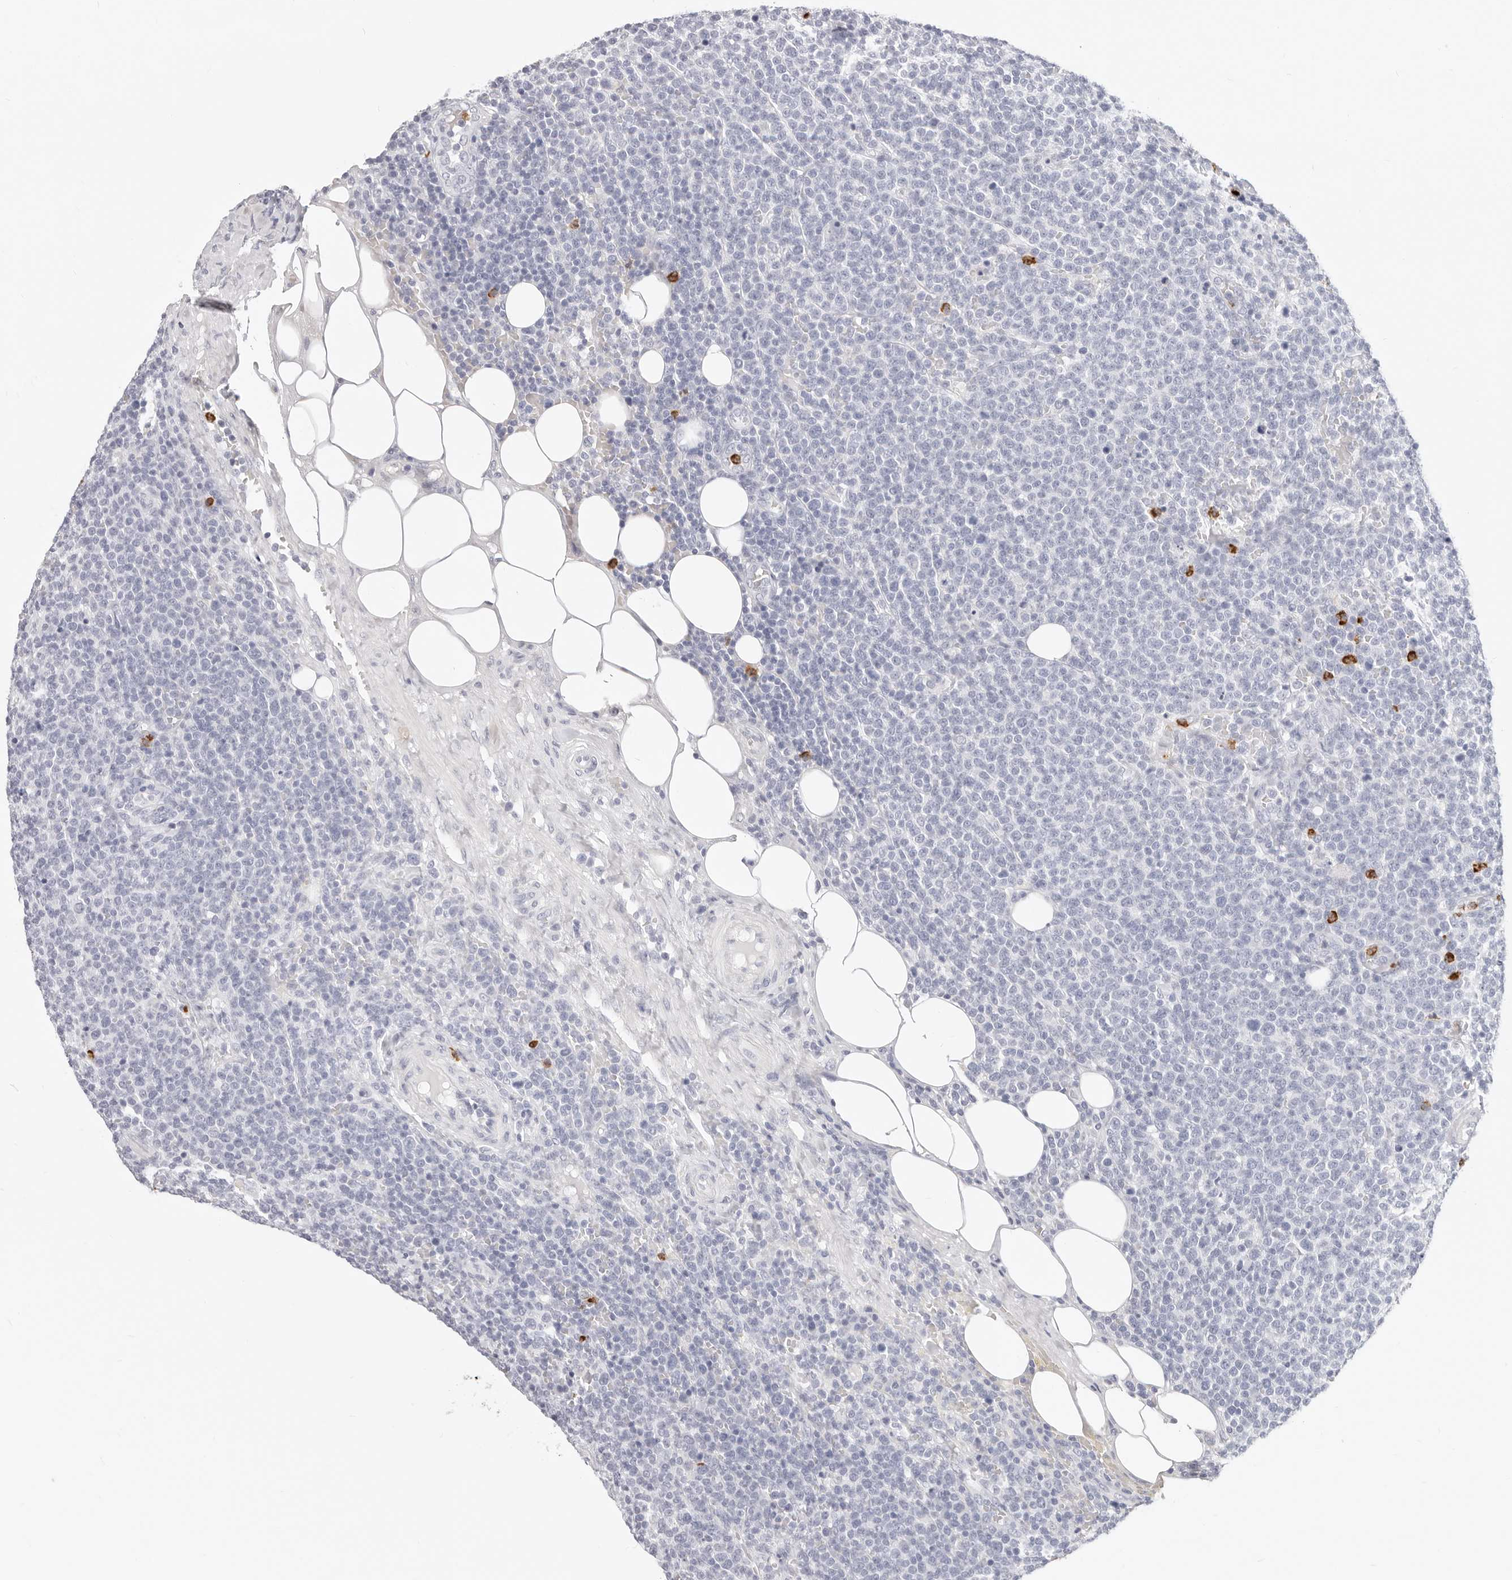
{"staining": {"intensity": "negative", "quantity": "none", "location": "none"}, "tissue": "lymphoma", "cell_type": "Tumor cells", "image_type": "cancer", "snomed": [{"axis": "morphology", "description": "Malignant lymphoma, non-Hodgkin's type, High grade"}, {"axis": "topography", "description": "Lymph node"}], "caption": "The micrograph exhibits no significant expression in tumor cells of malignant lymphoma, non-Hodgkin's type (high-grade).", "gene": "CAMP", "patient": {"sex": "male", "age": 61}}